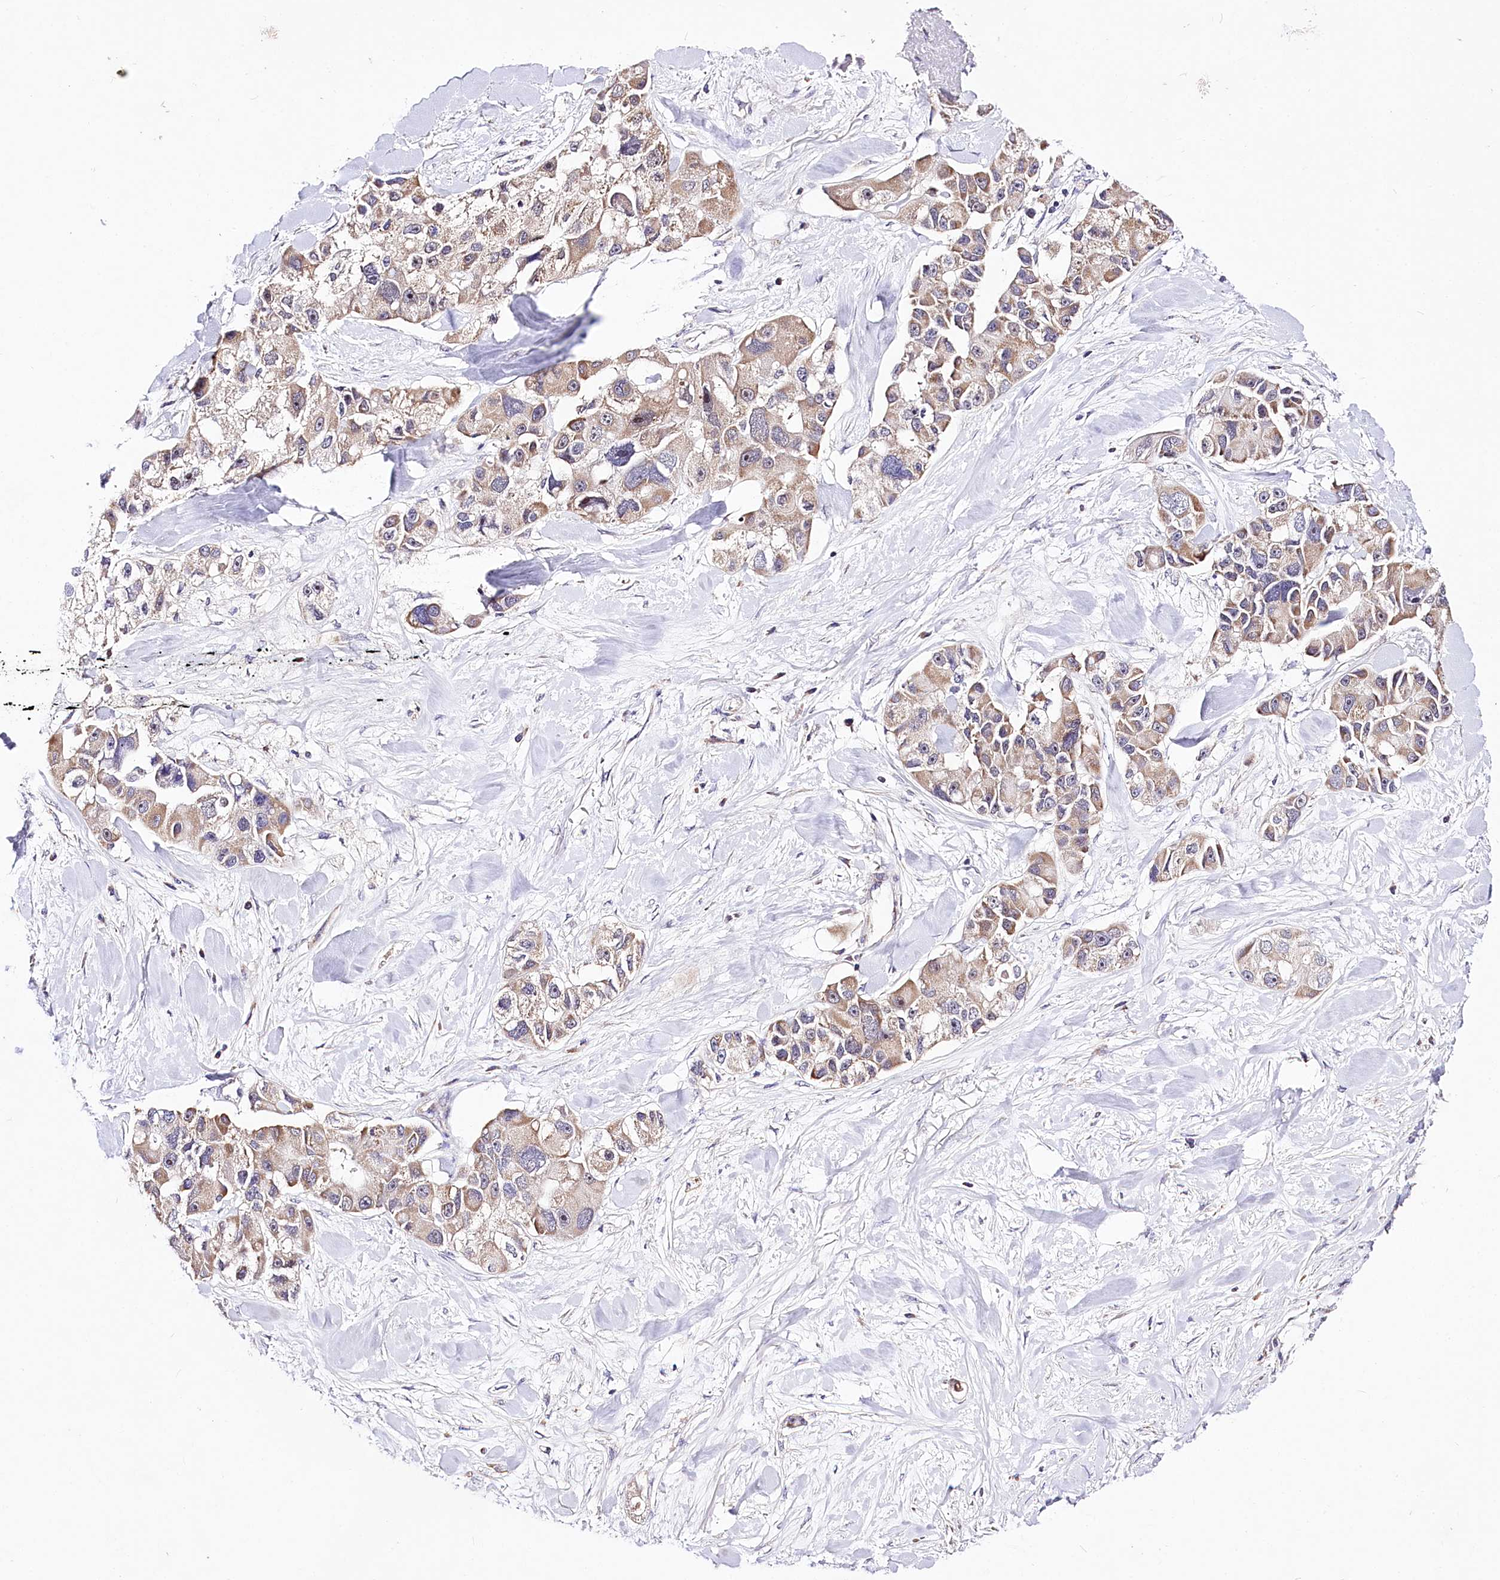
{"staining": {"intensity": "moderate", "quantity": ">75%", "location": "cytoplasmic/membranous"}, "tissue": "lung cancer", "cell_type": "Tumor cells", "image_type": "cancer", "snomed": [{"axis": "morphology", "description": "Adenocarcinoma, NOS"}, {"axis": "topography", "description": "Lung"}], "caption": "IHC (DAB) staining of human lung cancer exhibits moderate cytoplasmic/membranous protein staining in about >75% of tumor cells. (brown staining indicates protein expression, while blue staining denotes nuclei).", "gene": "ATE1", "patient": {"sex": "female", "age": 54}}